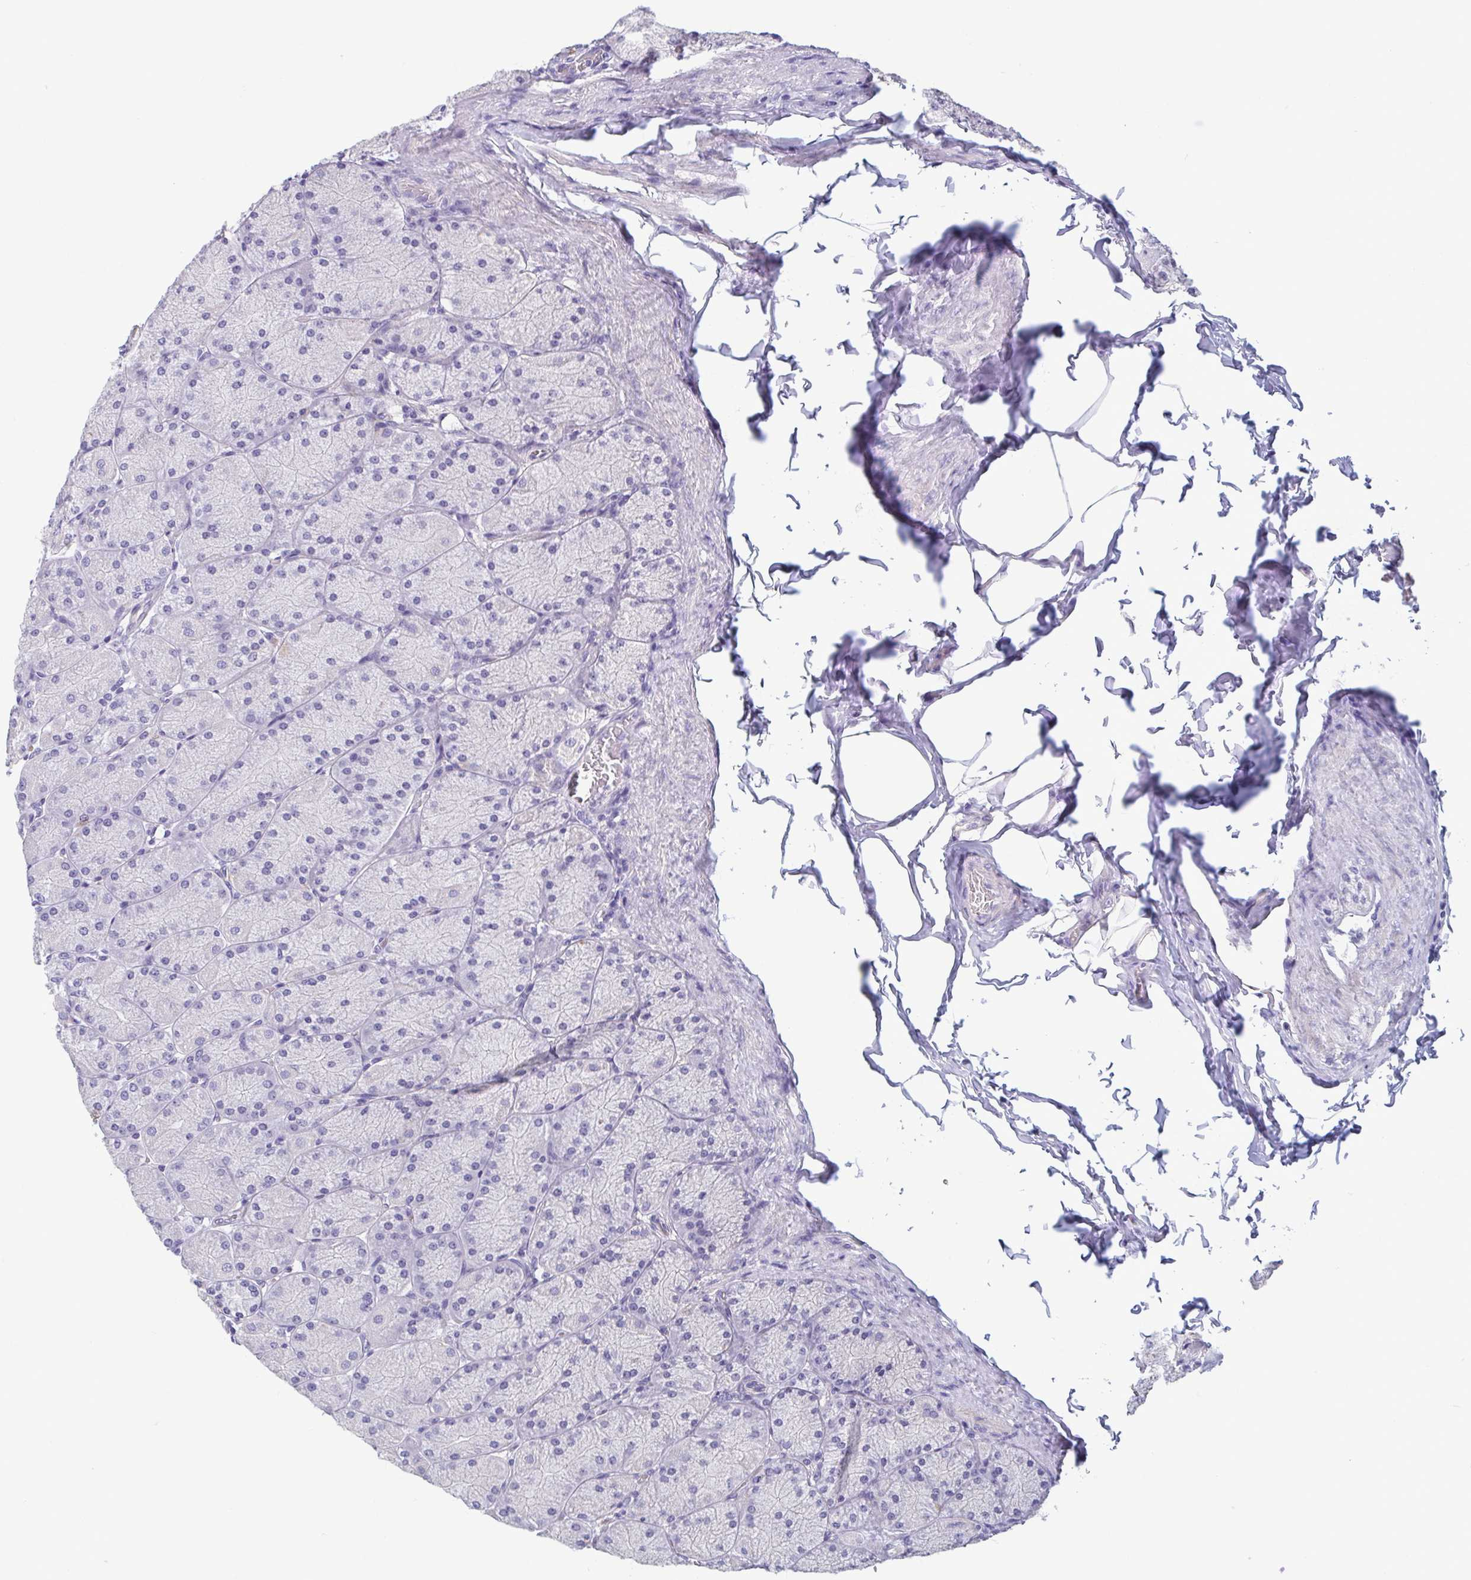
{"staining": {"intensity": "negative", "quantity": "none", "location": "none"}, "tissue": "stomach", "cell_type": "Glandular cells", "image_type": "normal", "snomed": [{"axis": "morphology", "description": "Normal tissue, NOS"}, {"axis": "topography", "description": "Stomach, upper"}], "caption": "Immunohistochemistry (IHC) image of unremarkable human stomach stained for a protein (brown), which reveals no staining in glandular cells.", "gene": "MORC4", "patient": {"sex": "female", "age": 56}}